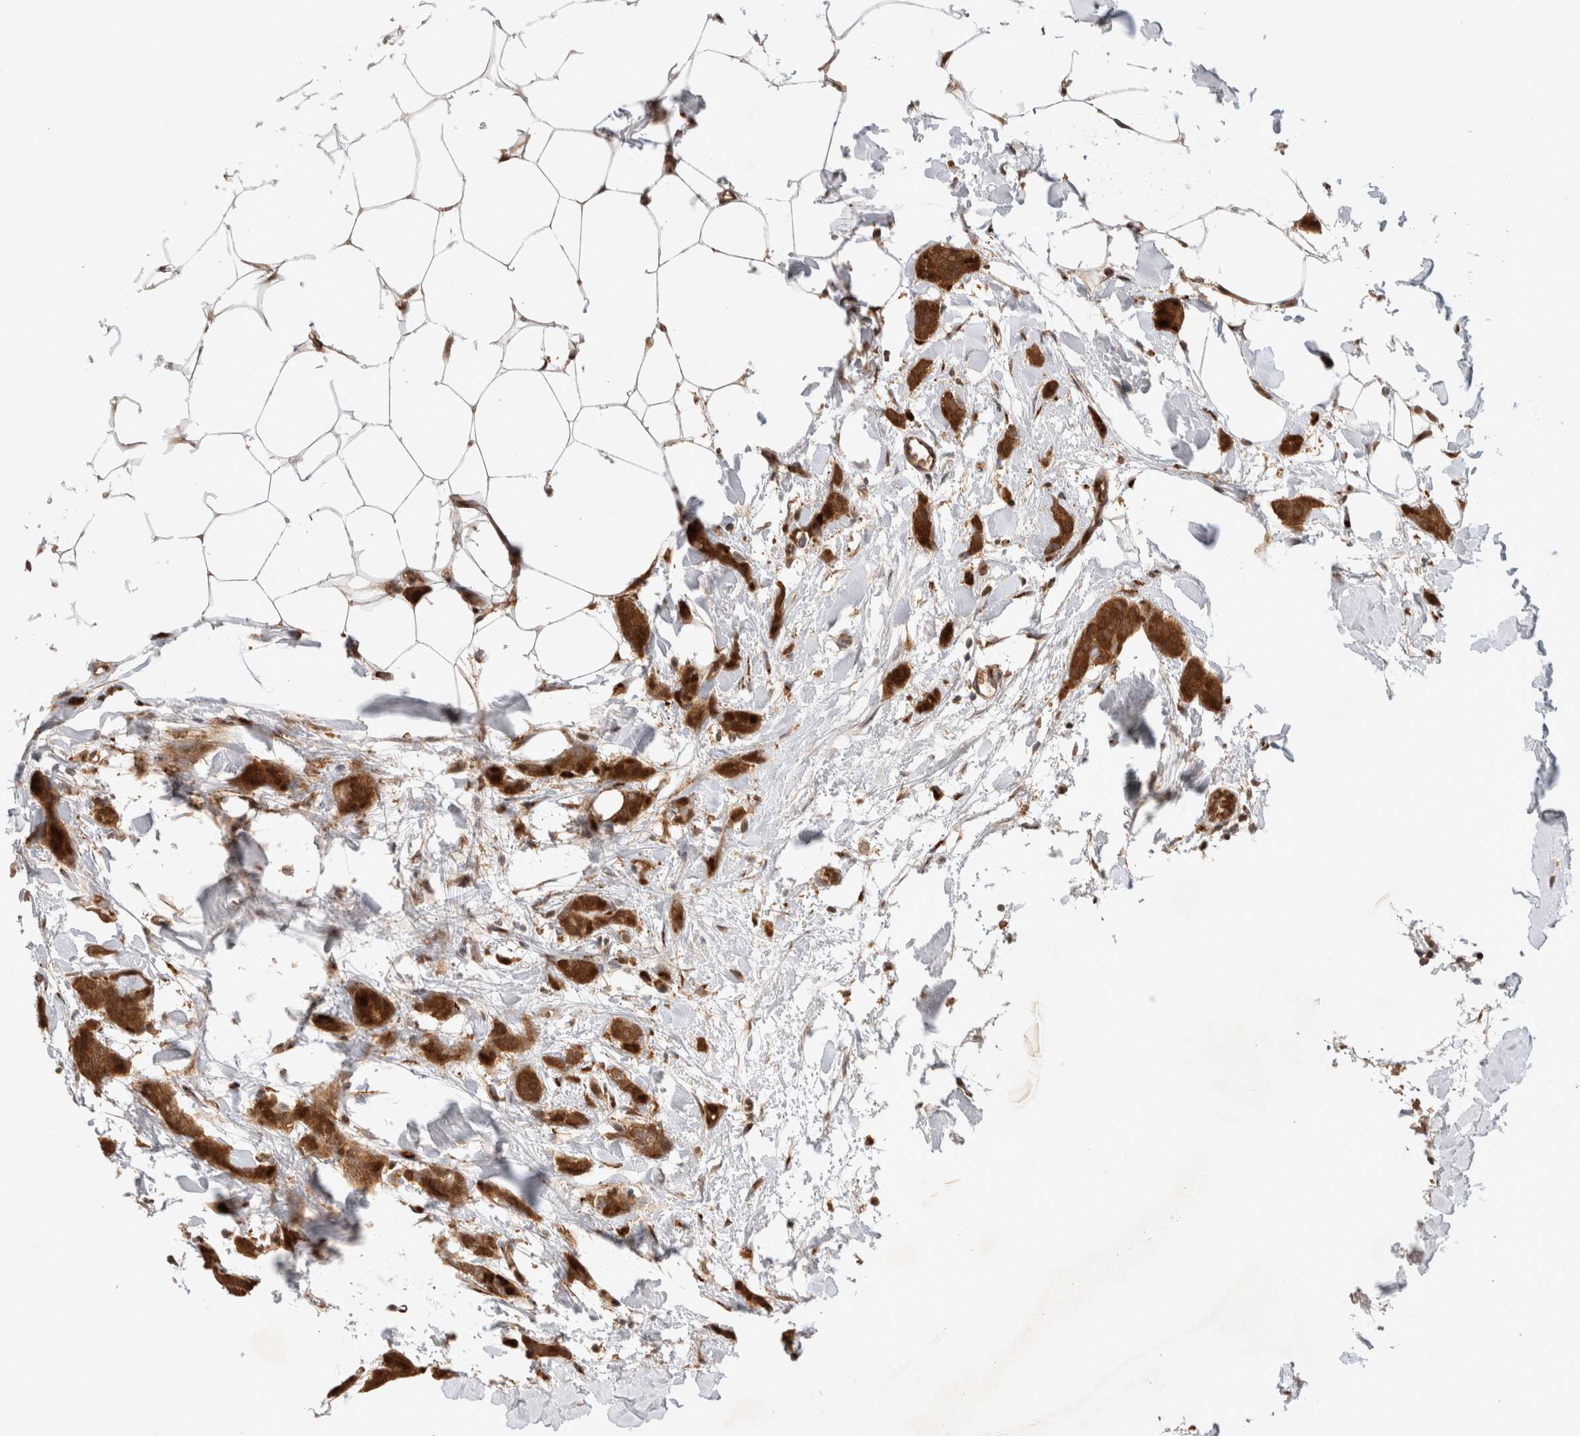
{"staining": {"intensity": "strong", "quantity": ">75%", "location": "cytoplasmic/membranous,nuclear"}, "tissue": "breast cancer", "cell_type": "Tumor cells", "image_type": "cancer", "snomed": [{"axis": "morphology", "description": "Lobular carcinoma"}, {"axis": "topography", "description": "Skin"}, {"axis": "topography", "description": "Breast"}], "caption": "IHC staining of lobular carcinoma (breast), which reveals high levels of strong cytoplasmic/membranous and nuclear expression in approximately >75% of tumor cells indicating strong cytoplasmic/membranous and nuclear protein positivity. The staining was performed using DAB (brown) for protein detection and nuclei were counterstained in hematoxylin (blue).", "gene": "OTUD6B", "patient": {"sex": "female", "age": 46}}